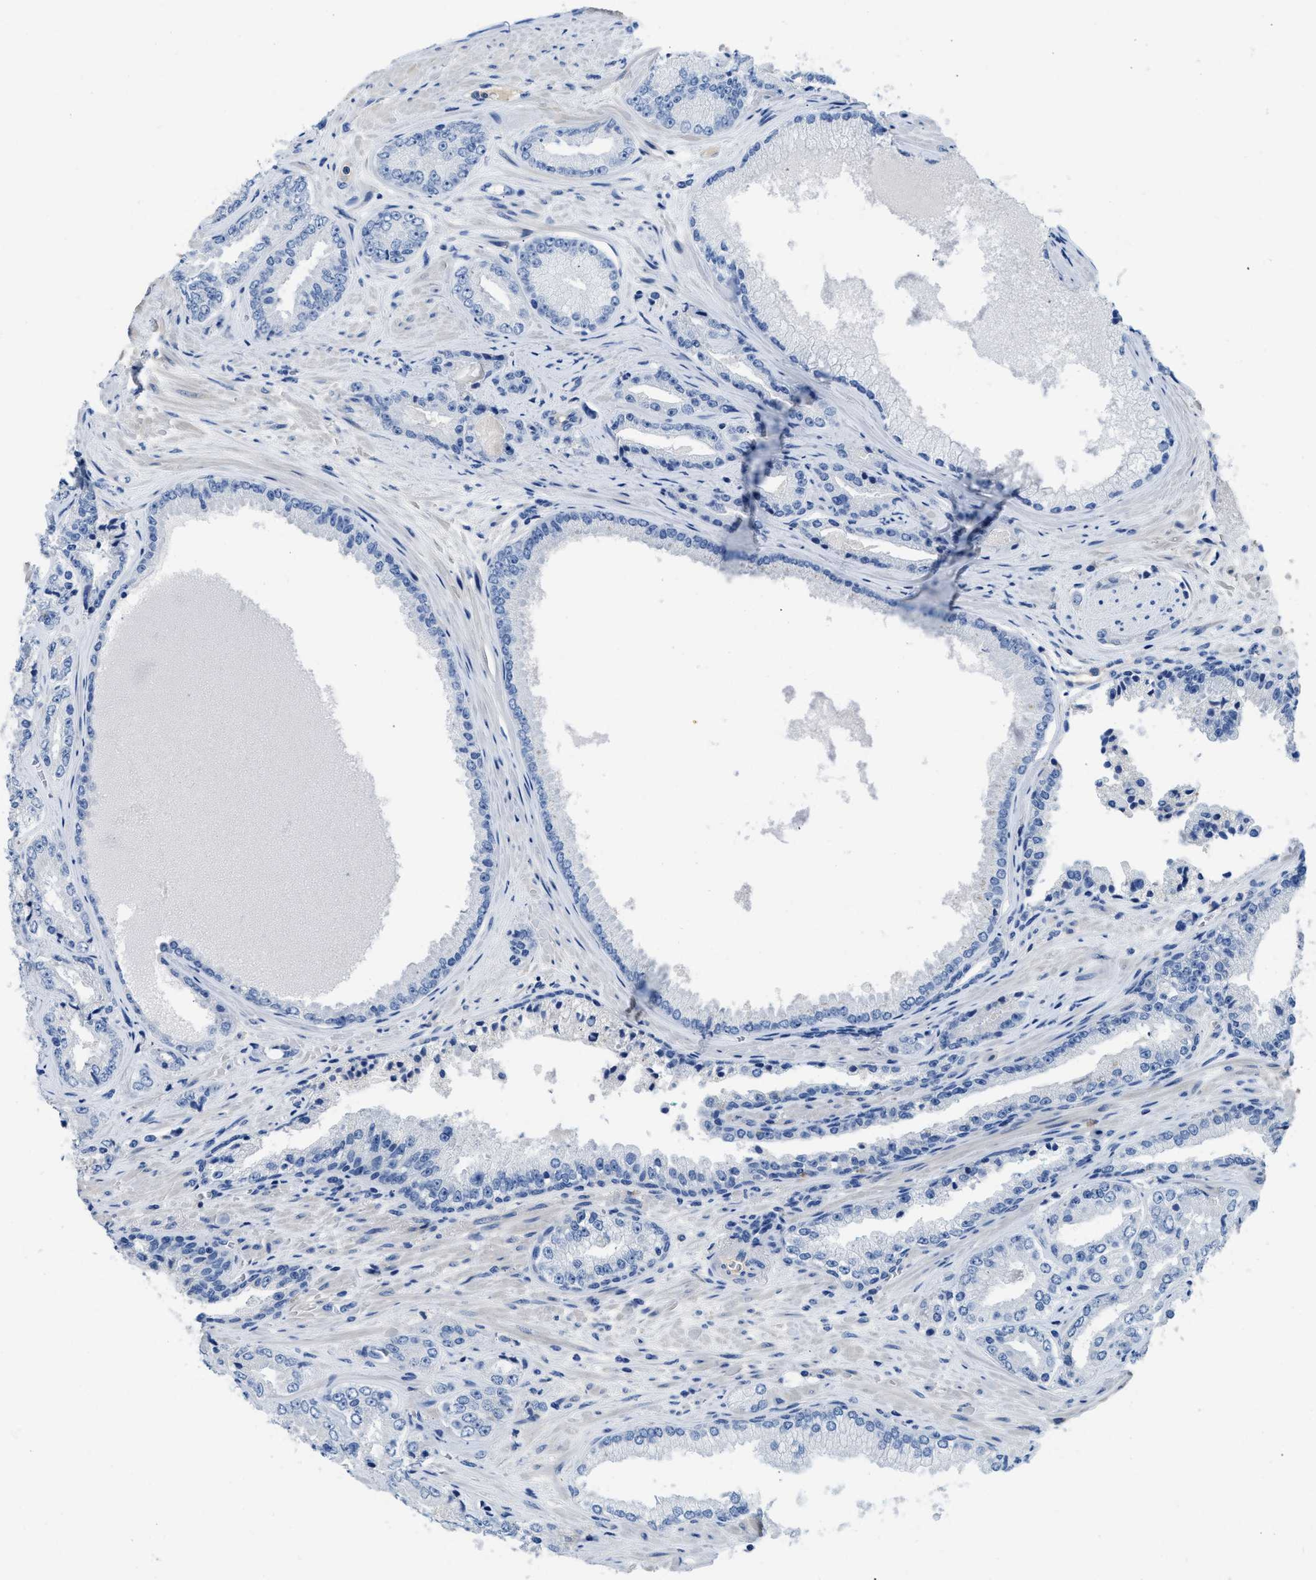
{"staining": {"intensity": "negative", "quantity": "none", "location": "none"}, "tissue": "prostate cancer", "cell_type": "Tumor cells", "image_type": "cancer", "snomed": [{"axis": "morphology", "description": "Adenocarcinoma, High grade"}, {"axis": "topography", "description": "Prostate"}], "caption": "Tumor cells show no significant protein staining in prostate high-grade adenocarcinoma. Nuclei are stained in blue.", "gene": "C1S", "patient": {"sex": "male", "age": 71}}